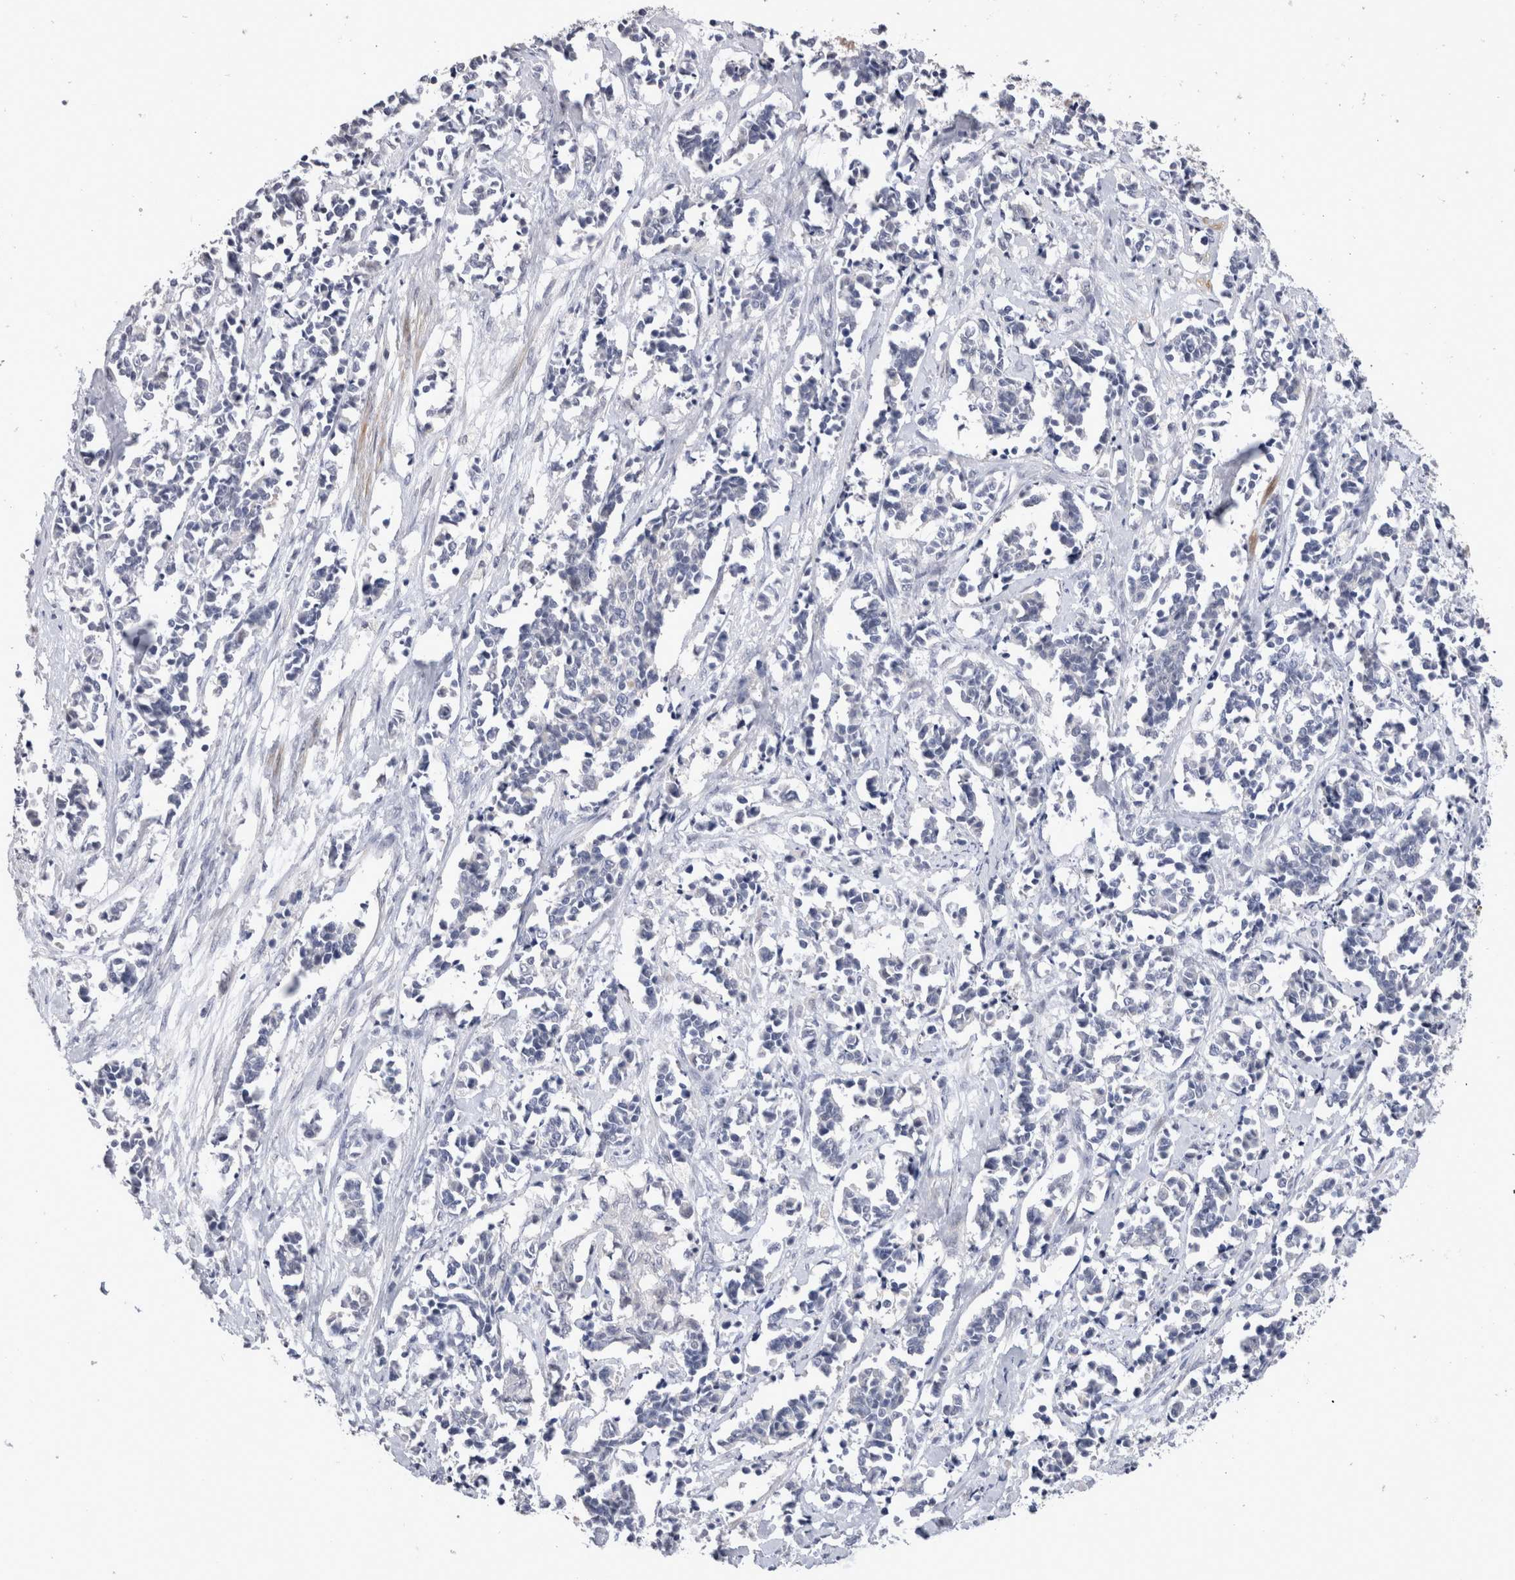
{"staining": {"intensity": "negative", "quantity": "none", "location": "none"}, "tissue": "cervical cancer", "cell_type": "Tumor cells", "image_type": "cancer", "snomed": [{"axis": "morphology", "description": "Squamous cell carcinoma, NOS"}, {"axis": "topography", "description": "Cervix"}], "caption": "The histopathology image demonstrates no significant staining in tumor cells of cervical cancer (squamous cell carcinoma).", "gene": "CRYBG1", "patient": {"sex": "female", "age": 35}}